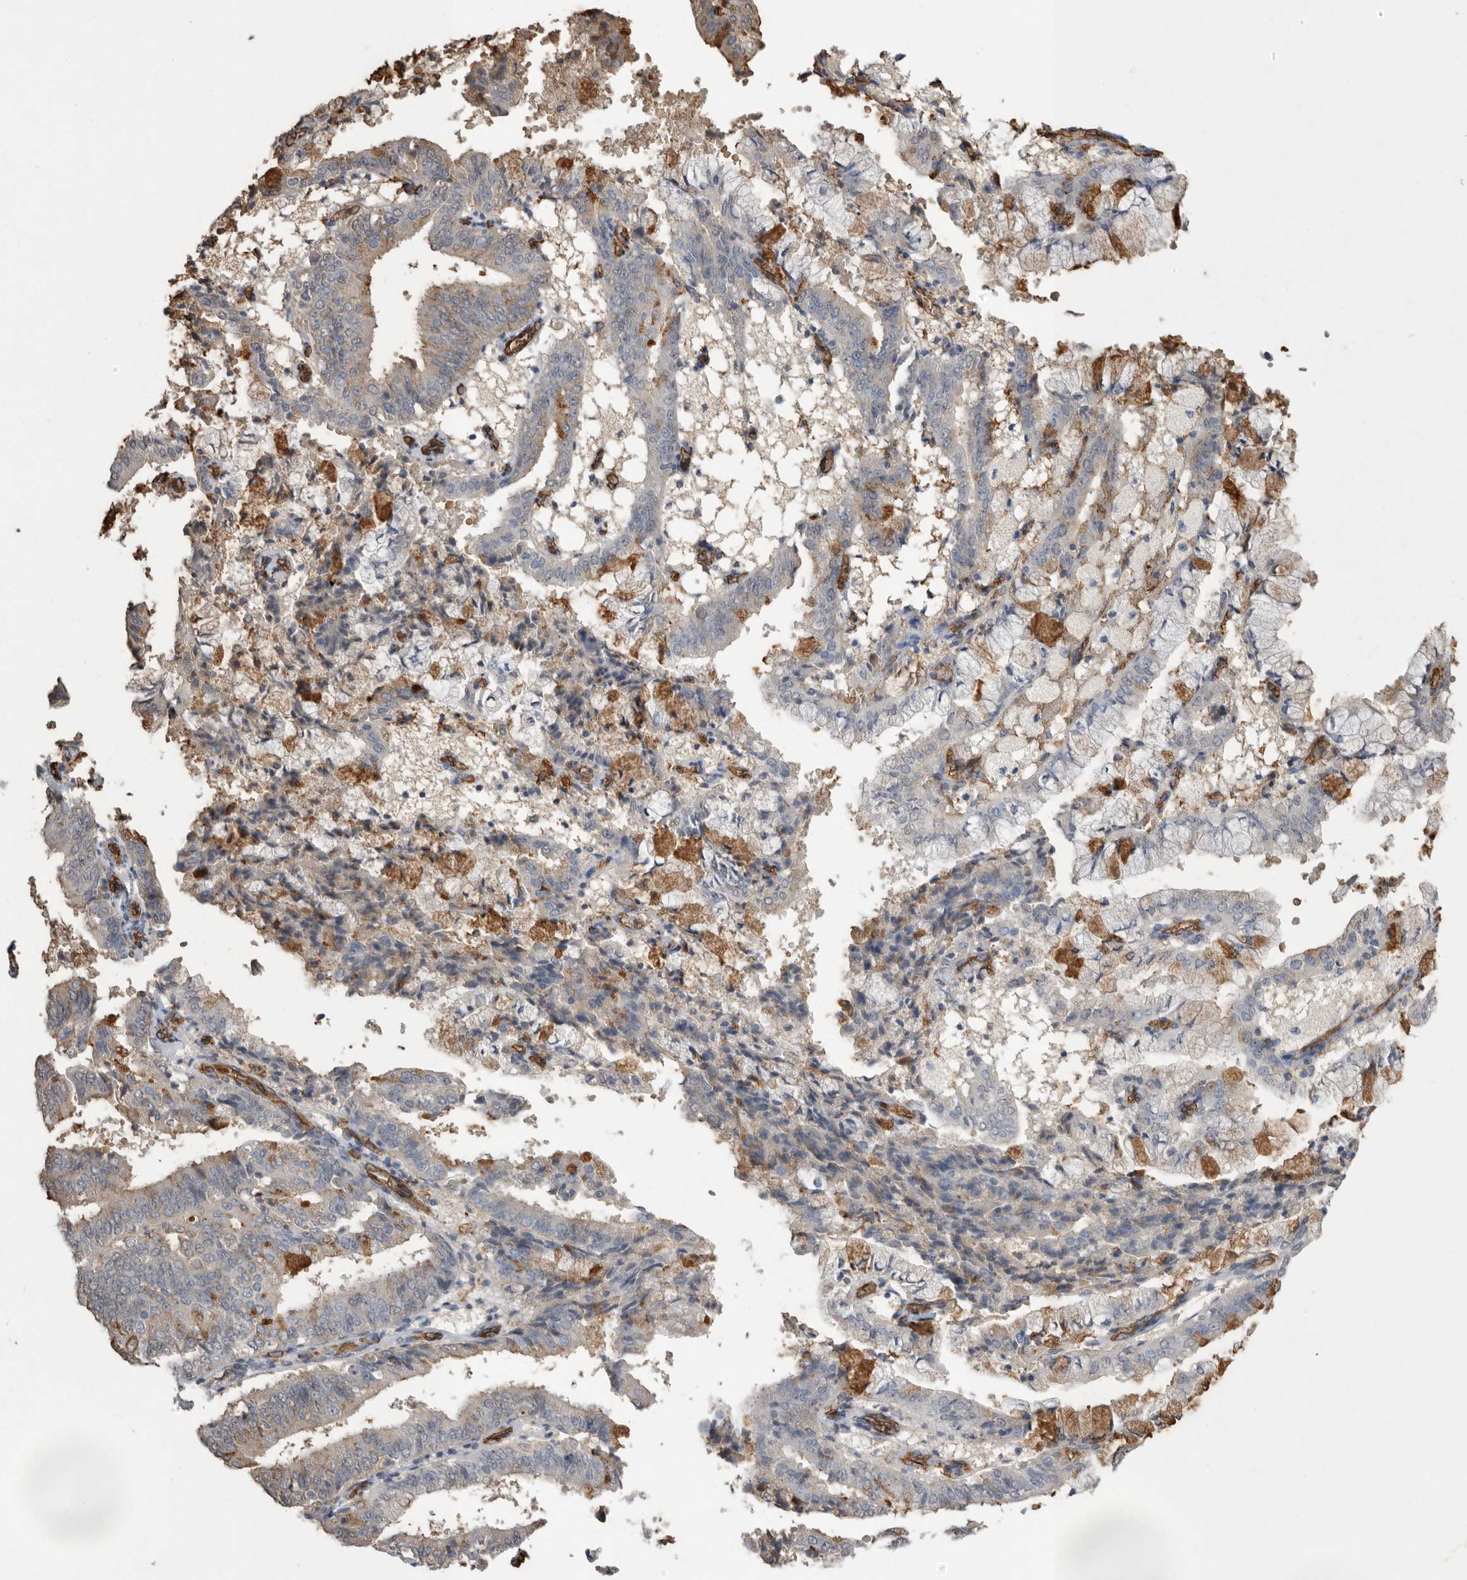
{"staining": {"intensity": "negative", "quantity": "none", "location": "none"}, "tissue": "endometrial cancer", "cell_type": "Tumor cells", "image_type": "cancer", "snomed": [{"axis": "morphology", "description": "Adenocarcinoma, NOS"}, {"axis": "topography", "description": "Endometrium"}], "caption": "Immunohistochemistry (IHC) histopathology image of neoplastic tissue: endometrial cancer stained with DAB (3,3'-diaminobenzidine) exhibits no significant protein staining in tumor cells.", "gene": "IL27", "patient": {"sex": "female", "age": 63}}